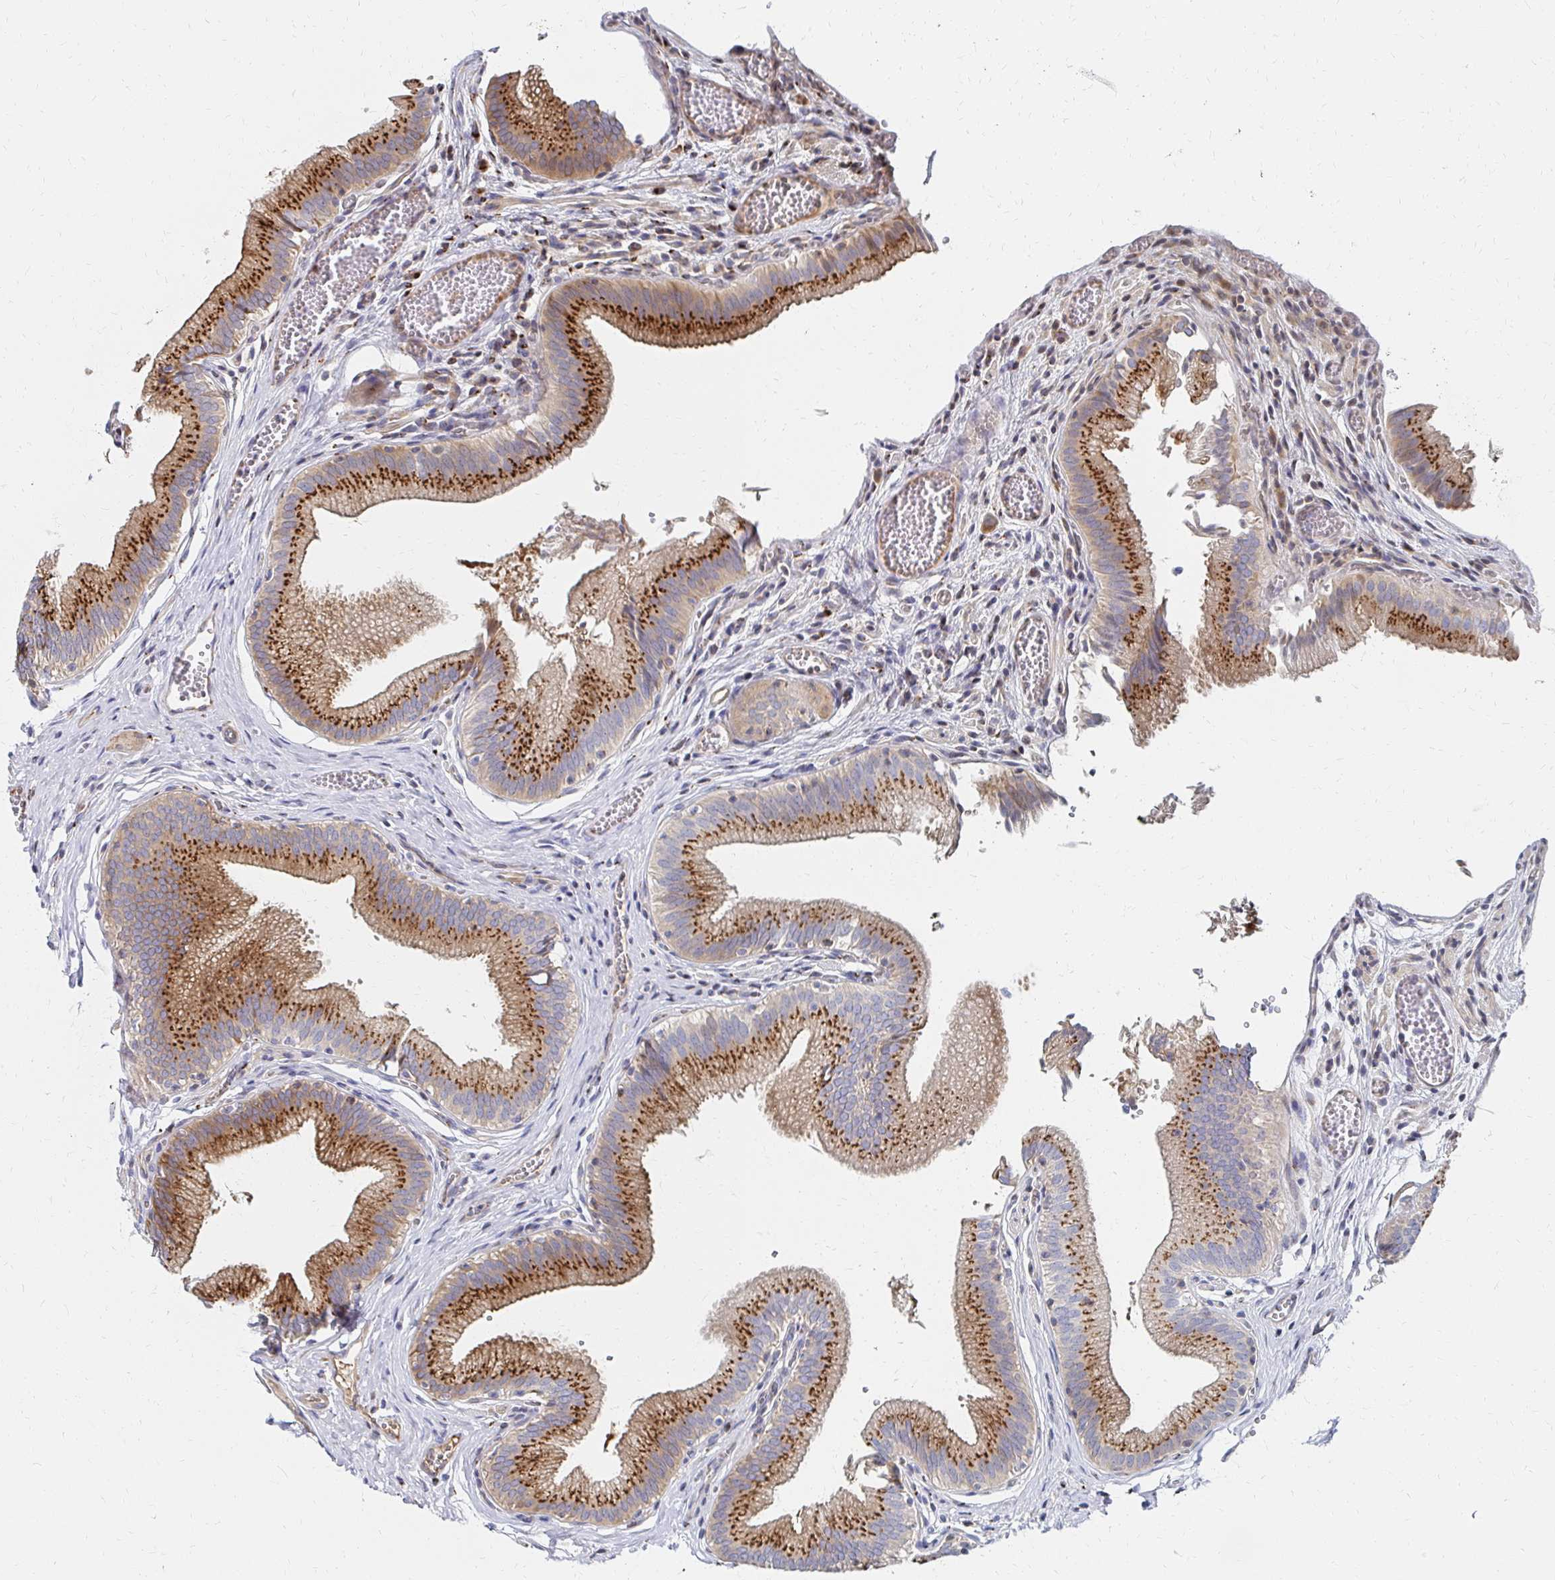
{"staining": {"intensity": "moderate", "quantity": ">75%", "location": "cytoplasmic/membranous"}, "tissue": "gallbladder", "cell_type": "Glandular cells", "image_type": "normal", "snomed": [{"axis": "morphology", "description": "Normal tissue, NOS"}, {"axis": "topography", "description": "Gallbladder"}, {"axis": "topography", "description": "Peripheral nerve tissue"}], "caption": "Immunohistochemistry staining of benign gallbladder, which demonstrates medium levels of moderate cytoplasmic/membranous expression in approximately >75% of glandular cells indicating moderate cytoplasmic/membranous protein expression. The staining was performed using DAB (brown) for protein detection and nuclei were counterstained in hematoxylin (blue).", "gene": "MAN1A1", "patient": {"sex": "male", "age": 17}}